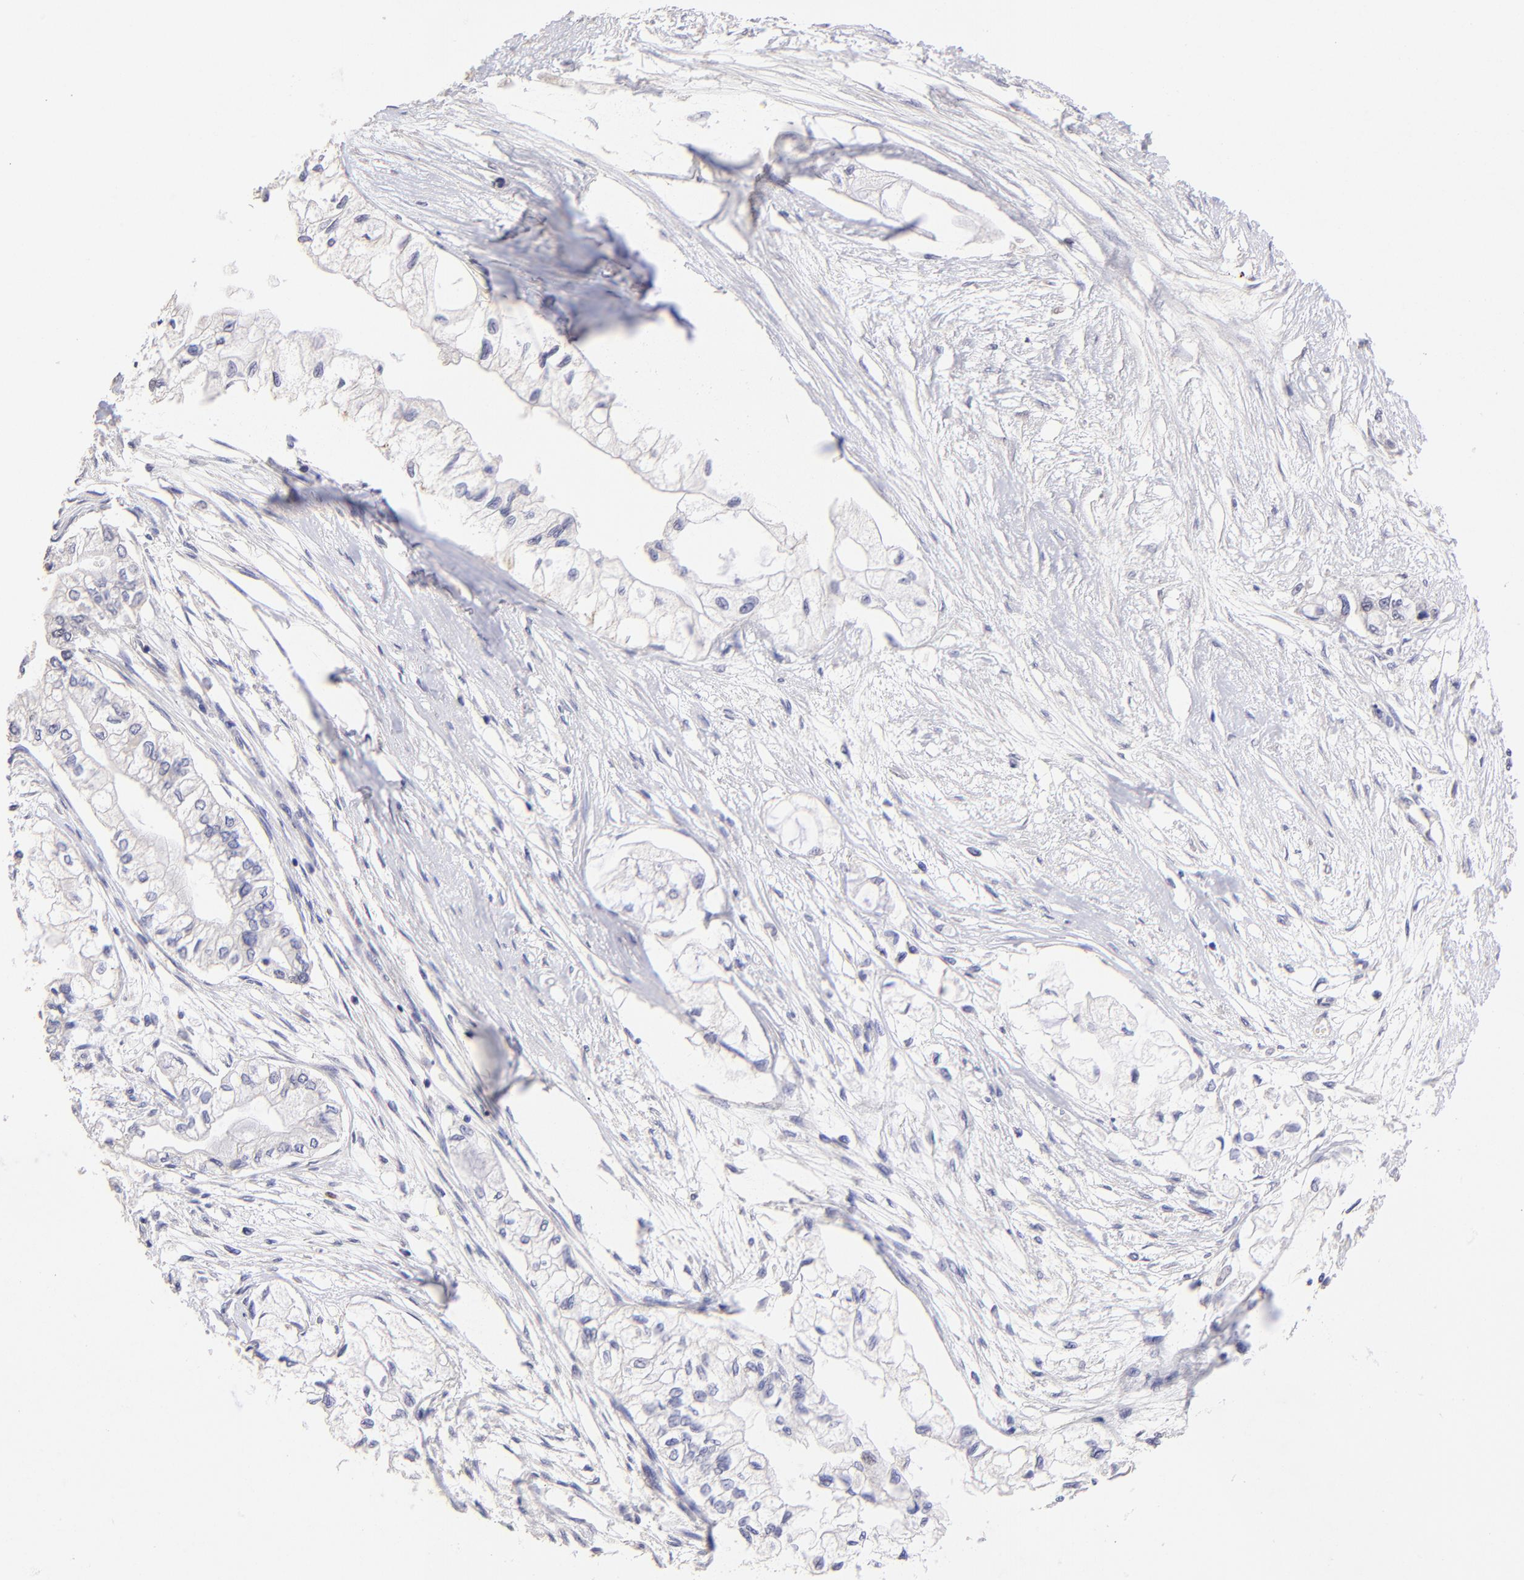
{"staining": {"intensity": "negative", "quantity": "none", "location": "none"}, "tissue": "pancreatic cancer", "cell_type": "Tumor cells", "image_type": "cancer", "snomed": [{"axis": "morphology", "description": "Adenocarcinoma, NOS"}, {"axis": "topography", "description": "Pancreas"}], "caption": "This is a photomicrograph of immunohistochemistry (IHC) staining of pancreatic adenocarcinoma, which shows no staining in tumor cells.", "gene": "DNMT1", "patient": {"sex": "male", "age": 79}}